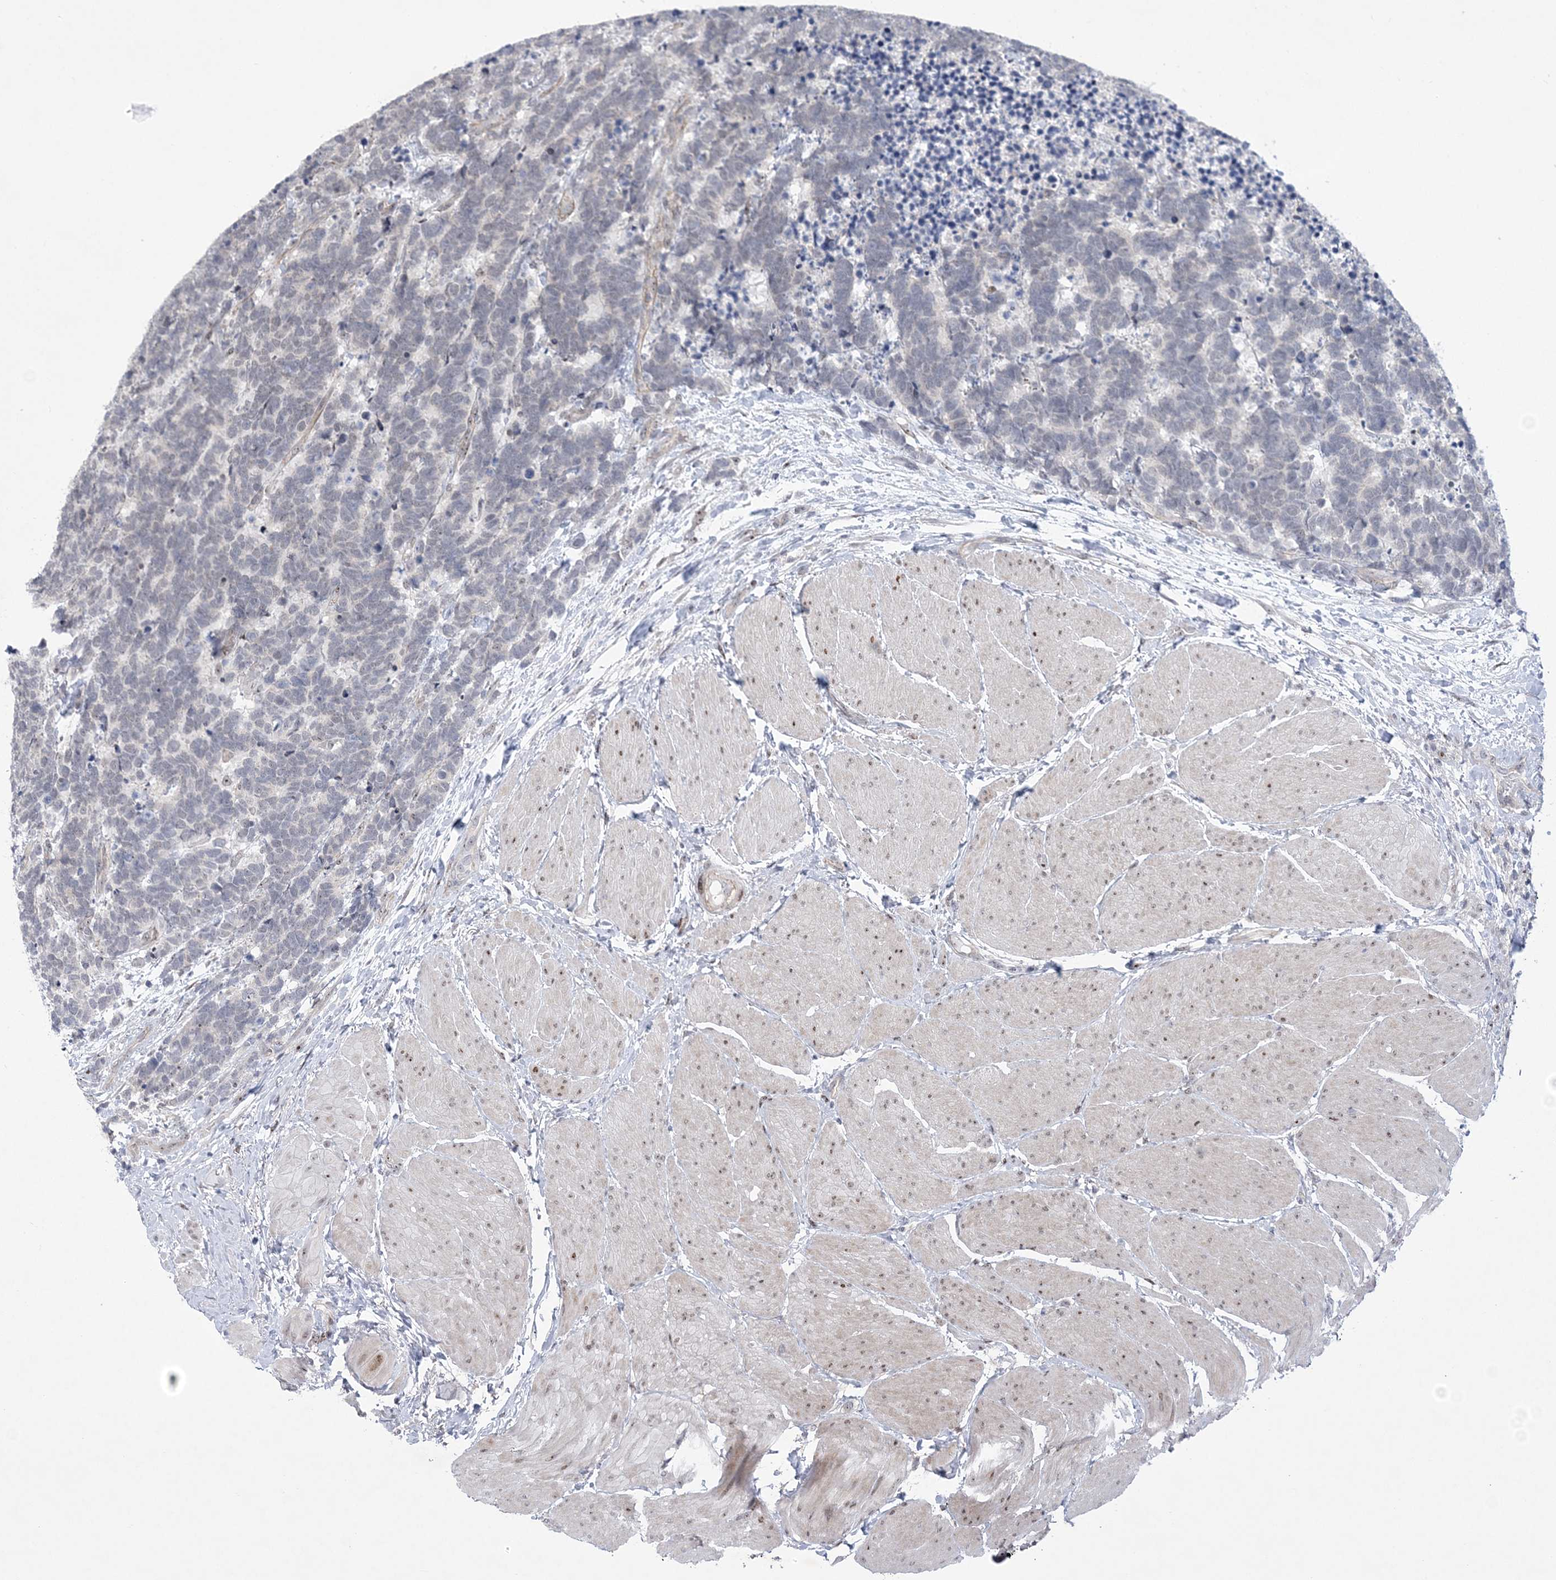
{"staining": {"intensity": "negative", "quantity": "none", "location": "none"}, "tissue": "carcinoid", "cell_type": "Tumor cells", "image_type": "cancer", "snomed": [{"axis": "morphology", "description": "Carcinoma, NOS"}, {"axis": "morphology", "description": "Carcinoid, malignant, NOS"}, {"axis": "topography", "description": "Urinary bladder"}], "caption": "Carcinoid (malignant) stained for a protein using immunohistochemistry (IHC) demonstrates no expression tumor cells.", "gene": "HOMEZ", "patient": {"sex": "male", "age": 57}}